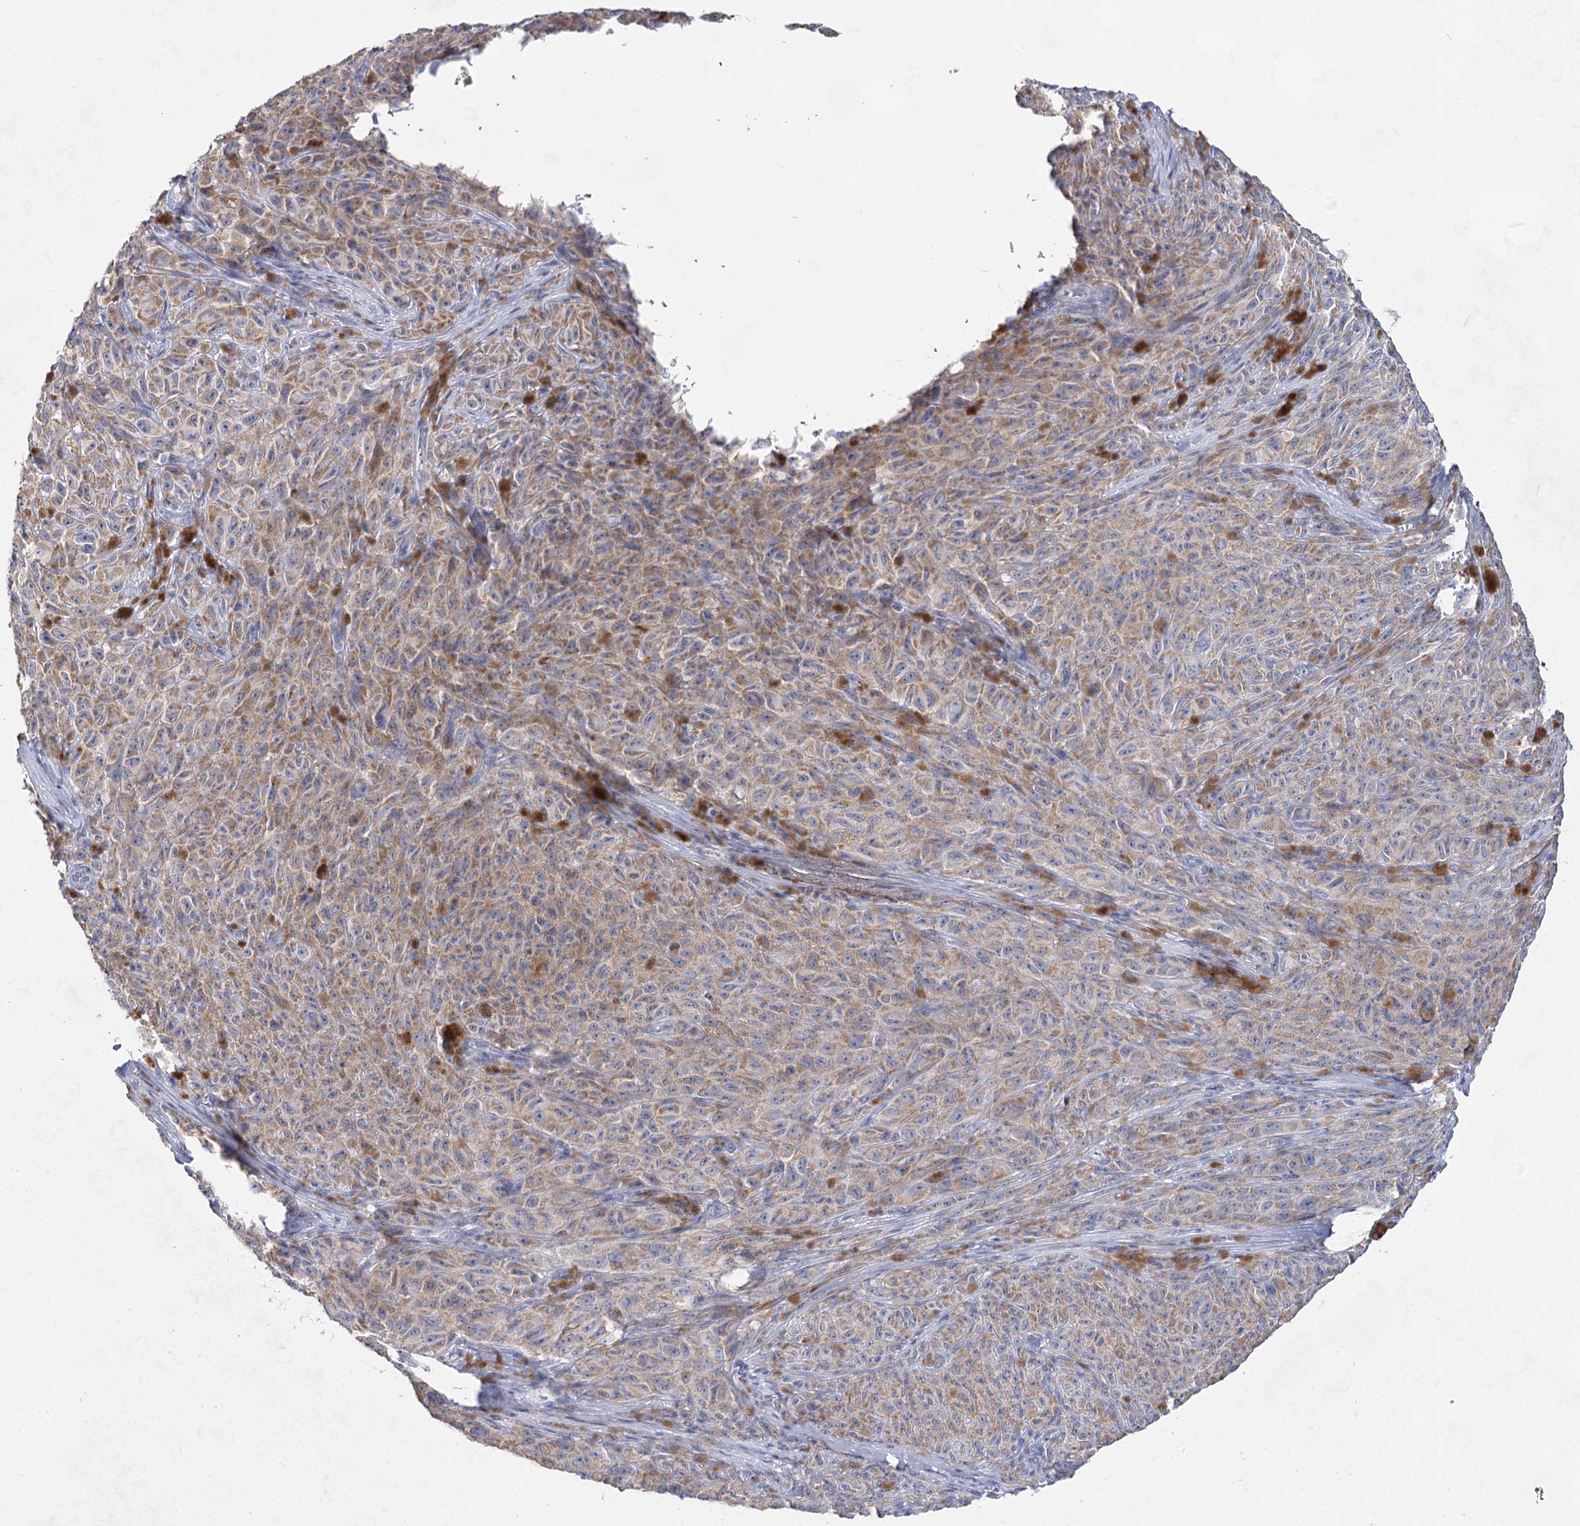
{"staining": {"intensity": "weak", "quantity": ">75%", "location": "cytoplasmic/membranous"}, "tissue": "melanoma", "cell_type": "Tumor cells", "image_type": "cancer", "snomed": [{"axis": "morphology", "description": "Malignant melanoma, NOS"}, {"axis": "topography", "description": "Skin"}], "caption": "Malignant melanoma stained with DAB IHC demonstrates low levels of weak cytoplasmic/membranous positivity in approximately >75% of tumor cells. The staining was performed using DAB to visualize the protein expression in brown, while the nuclei were stained in blue with hematoxylin (Magnification: 20x).", "gene": "BPHL", "patient": {"sex": "female", "age": 82}}